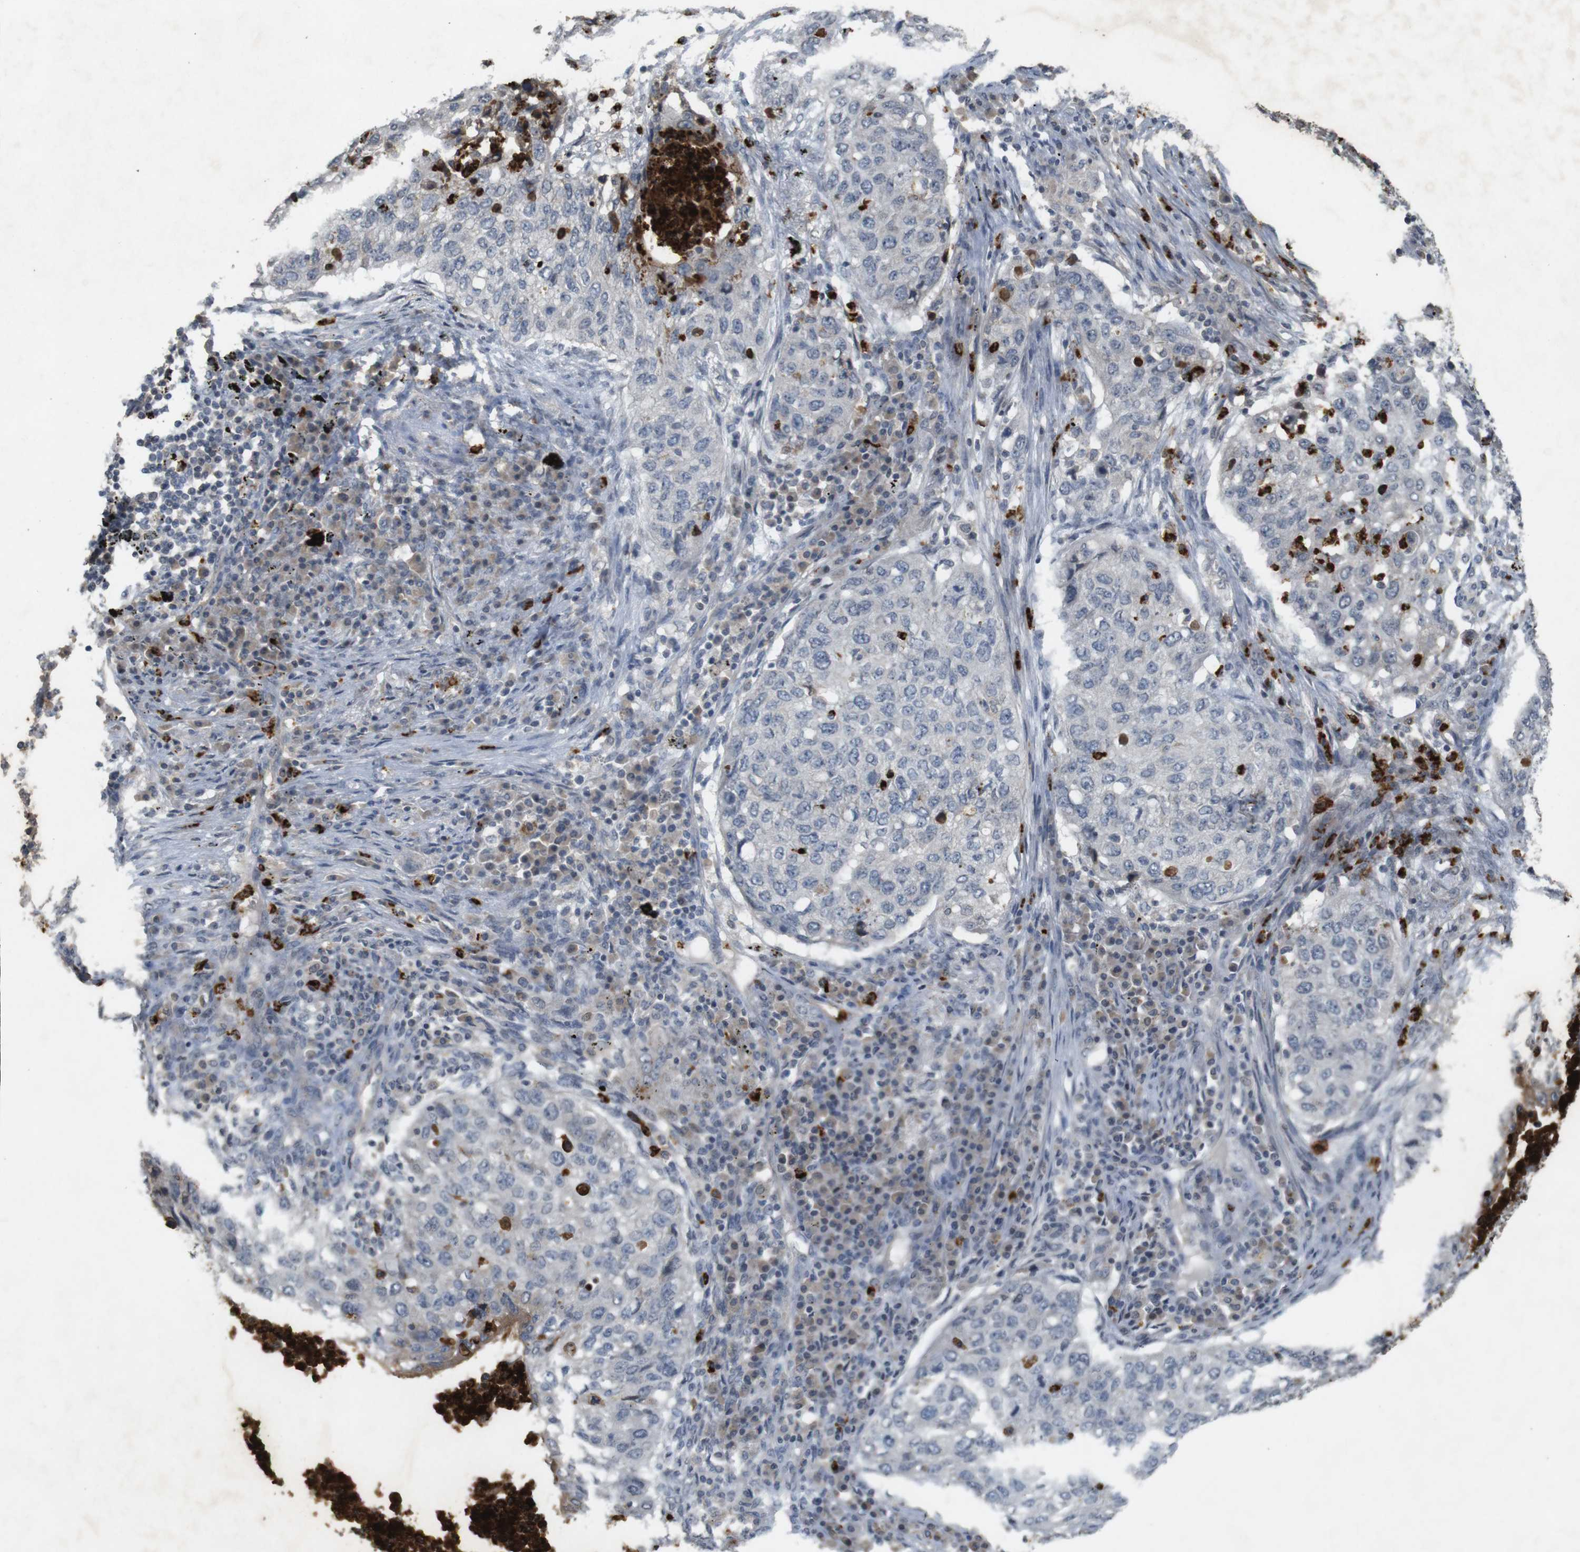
{"staining": {"intensity": "negative", "quantity": "none", "location": "none"}, "tissue": "lung cancer", "cell_type": "Tumor cells", "image_type": "cancer", "snomed": [{"axis": "morphology", "description": "Squamous cell carcinoma, NOS"}, {"axis": "topography", "description": "Lung"}], "caption": "A histopathology image of human lung squamous cell carcinoma is negative for staining in tumor cells.", "gene": "TSPAN14", "patient": {"sex": "female", "age": 63}}